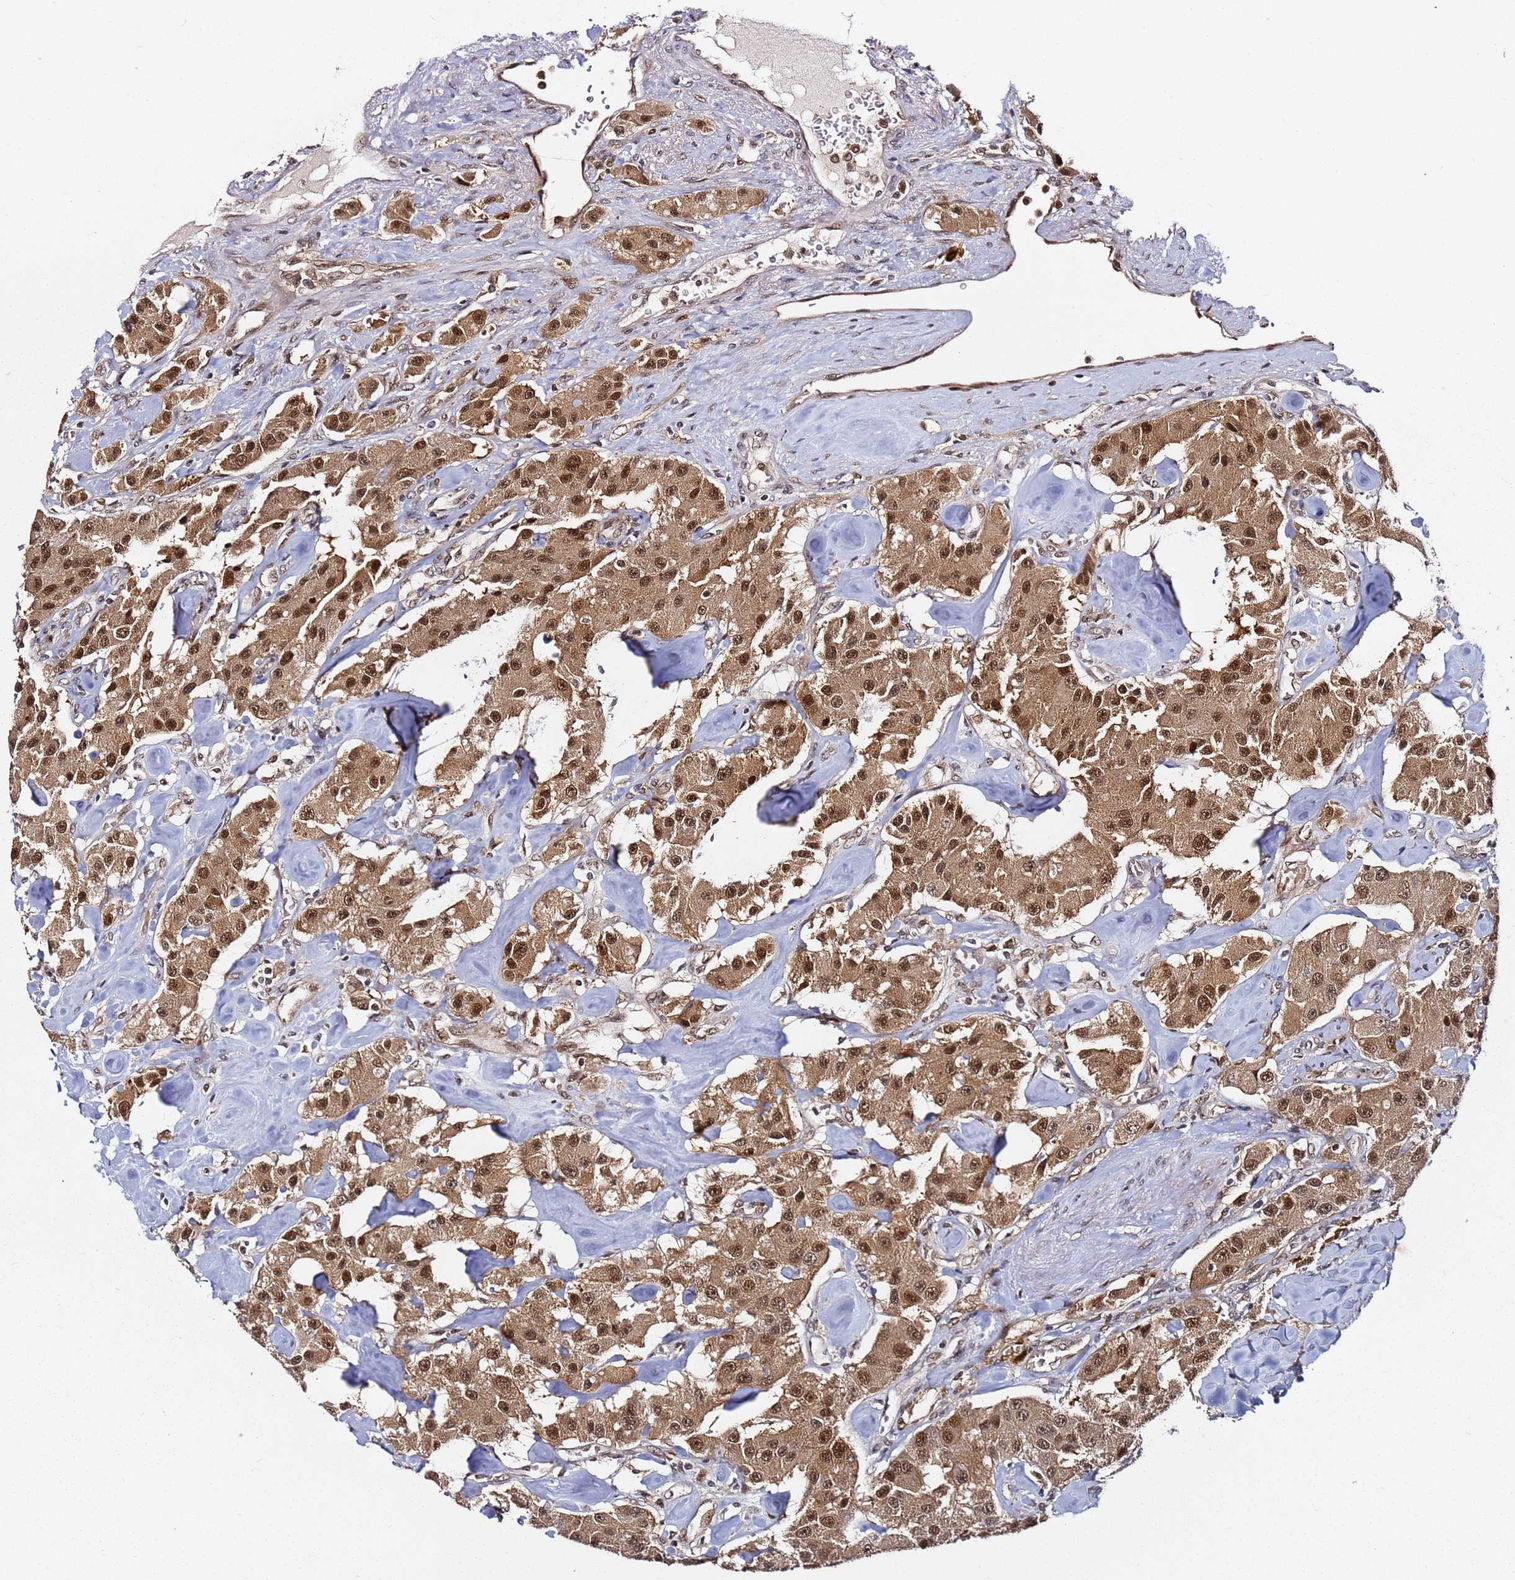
{"staining": {"intensity": "moderate", "quantity": ">75%", "location": "cytoplasmic/membranous,nuclear"}, "tissue": "carcinoid", "cell_type": "Tumor cells", "image_type": "cancer", "snomed": [{"axis": "morphology", "description": "Carcinoid, malignant, NOS"}, {"axis": "topography", "description": "Pancreas"}], "caption": "Protein staining of carcinoid tissue reveals moderate cytoplasmic/membranous and nuclear staining in about >75% of tumor cells.", "gene": "RGS18", "patient": {"sex": "male", "age": 41}}